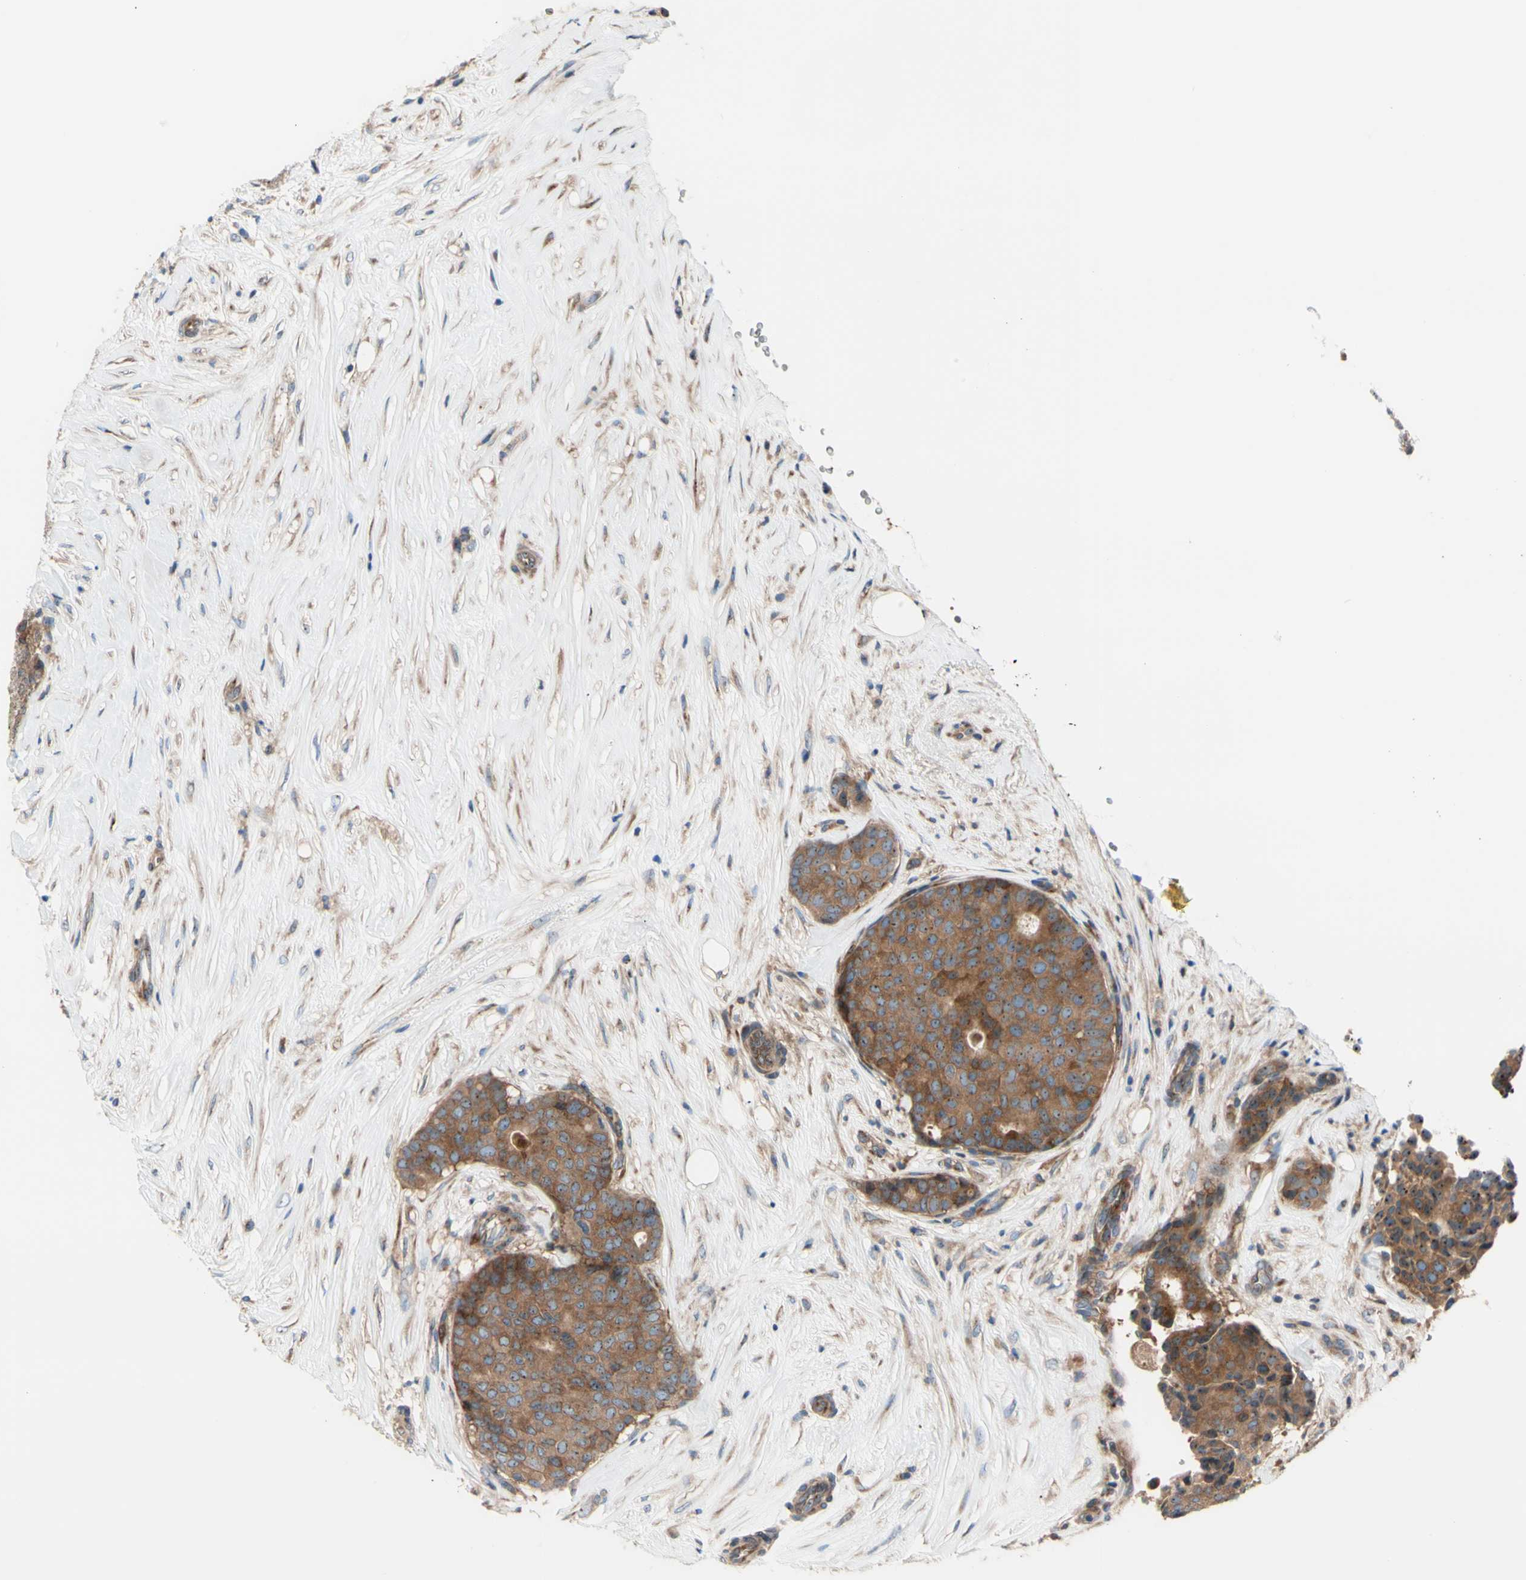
{"staining": {"intensity": "moderate", "quantity": ">75%", "location": "cytoplasmic/membranous,nuclear"}, "tissue": "breast cancer", "cell_type": "Tumor cells", "image_type": "cancer", "snomed": [{"axis": "morphology", "description": "Duct carcinoma"}, {"axis": "topography", "description": "Breast"}], "caption": "A brown stain highlights moderate cytoplasmic/membranous and nuclear staining of a protein in infiltrating ductal carcinoma (breast) tumor cells. (brown staining indicates protein expression, while blue staining denotes nuclei).", "gene": "USP9X", "patient": {"sex": "female", "age": 75}}